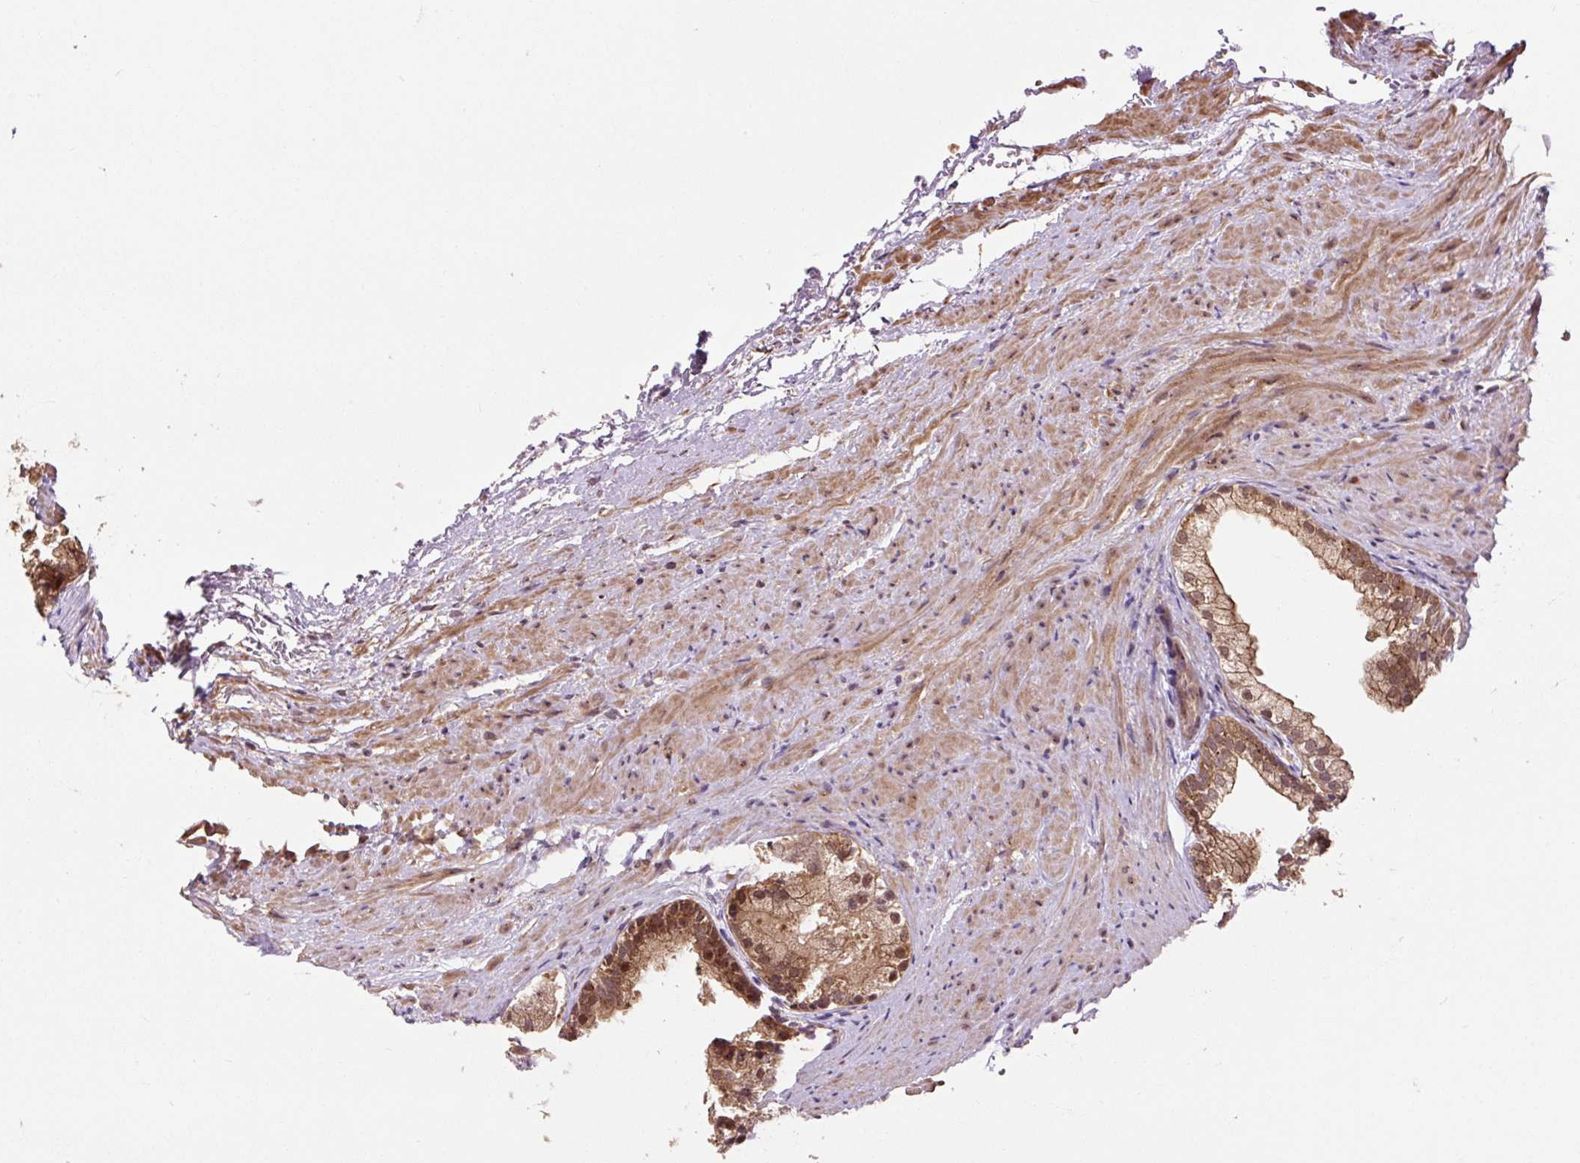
{"staining": {"intensity": "moderate", "quantity": "25%-75%", "location": "cytoplasmic/membranous,nuclear"}, "tissue": "prostate", "cell_type": "Glandular cells", "image_type": "normal", "snomed": [{"axis": "morphology", "description": "Normal tissue, NOS"}, {"axis": "topography", "description": "Prostate"}], "caption": "Immunohistochemistry (IHC) micrograph of unremarkable human prostate stained for a protein (brown), which exhibits medium levels of moderate cytoplasmic/membranous,nuclear expression in about 25%-75% of glandular cells.", "gene": "MMS19", "patient": {"sex": "male", "age": 76}}